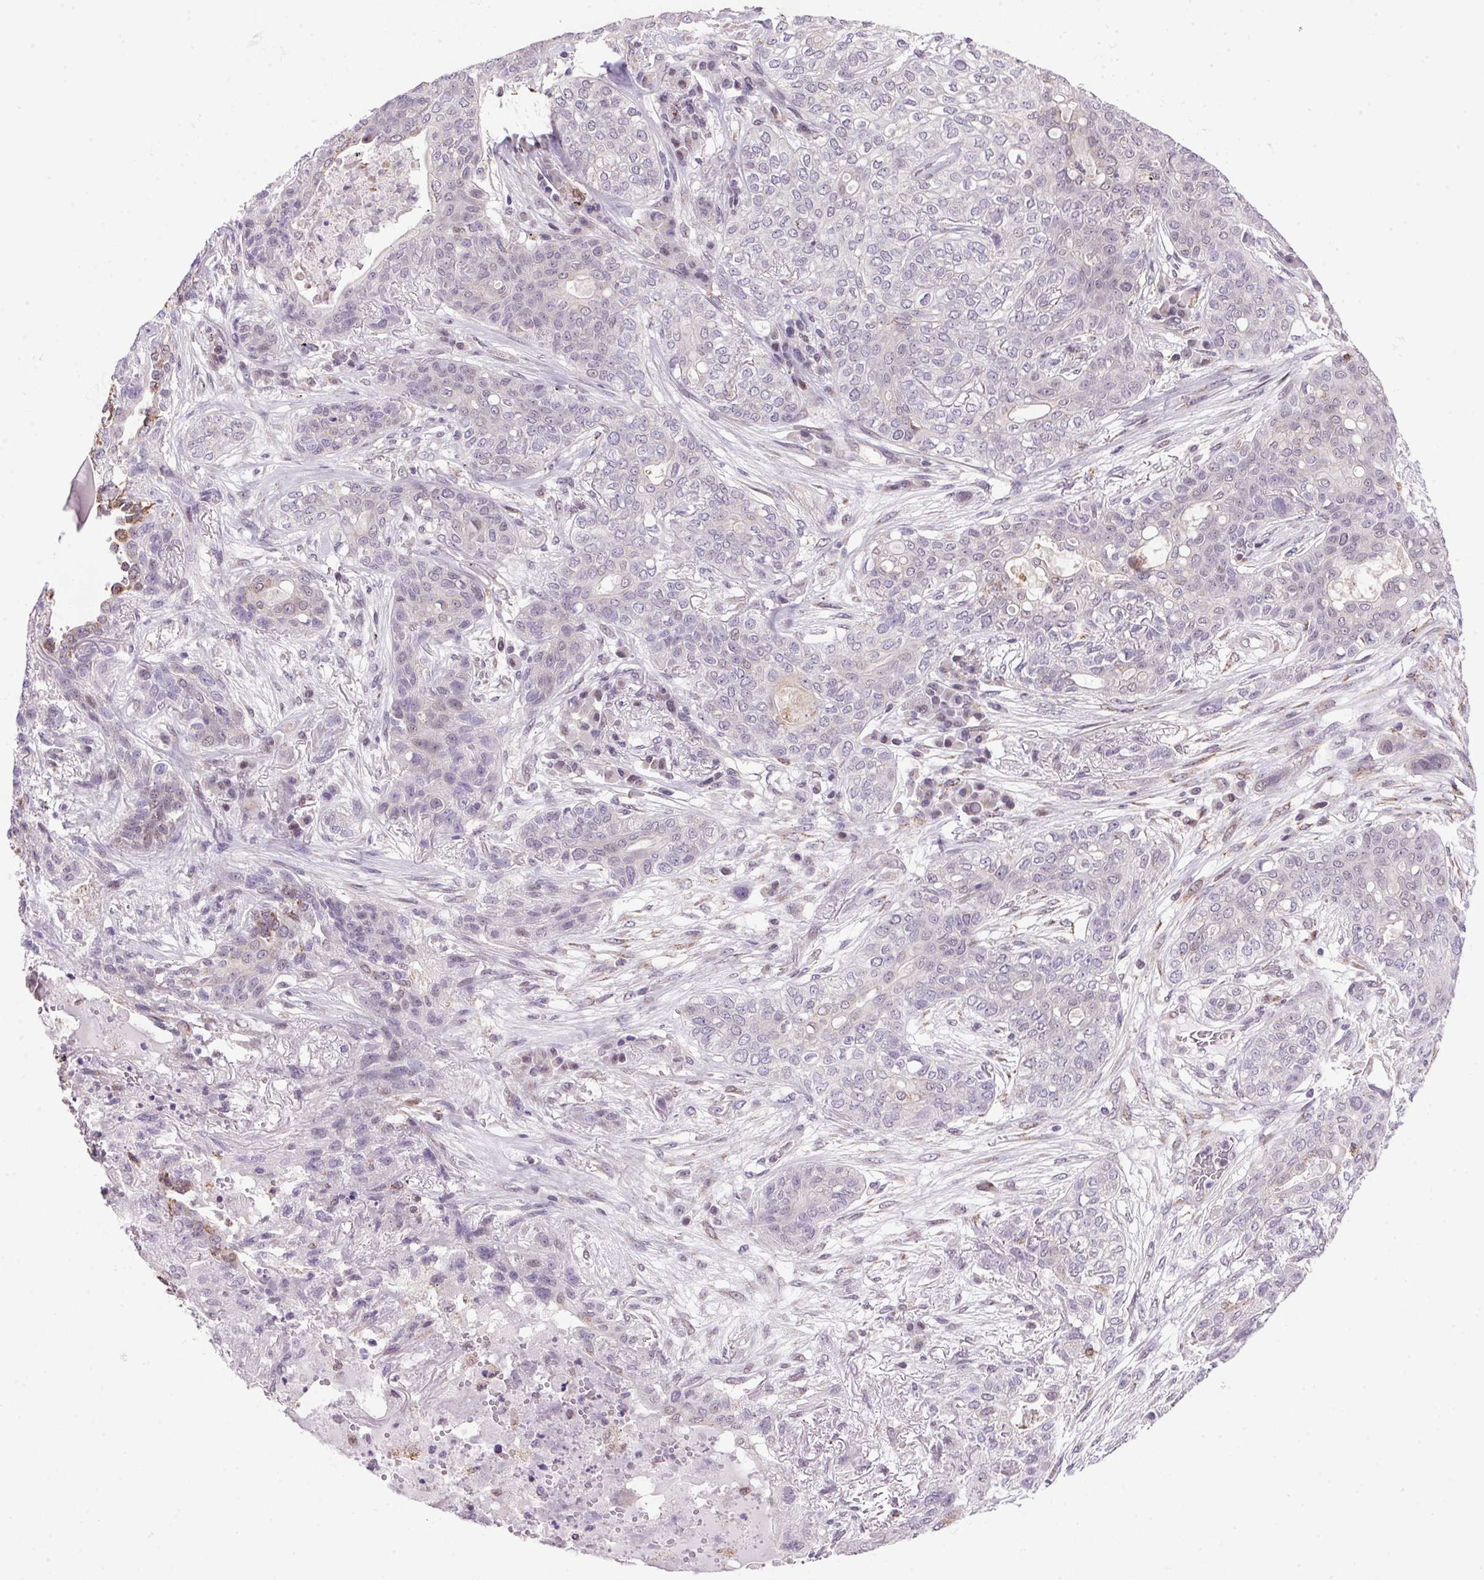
{"staining": {"intensity": "negative", "quantity": "none", "location": "none"}, "tissue": "lung cancer", "cell_type": "Tumor cells", "image_type": "cancer", "snomed": [{"axis": "morphology", "description": "Squamous cell carcinoma, NOS"}, {"axis": "topography", "description": "Lung"}], "caption": "Immunohistochemical staining of squamous cell carcinoma (lung) shows no significant positivity in tumor cells. (Stains: DAB immunohistochemistry (IHC) with hematoxylin counter stain, Microscopy: brightfield microscopy at high magnification).", "gene": "AKR1E2", "patient": {"sex": "female", "age": 70}}